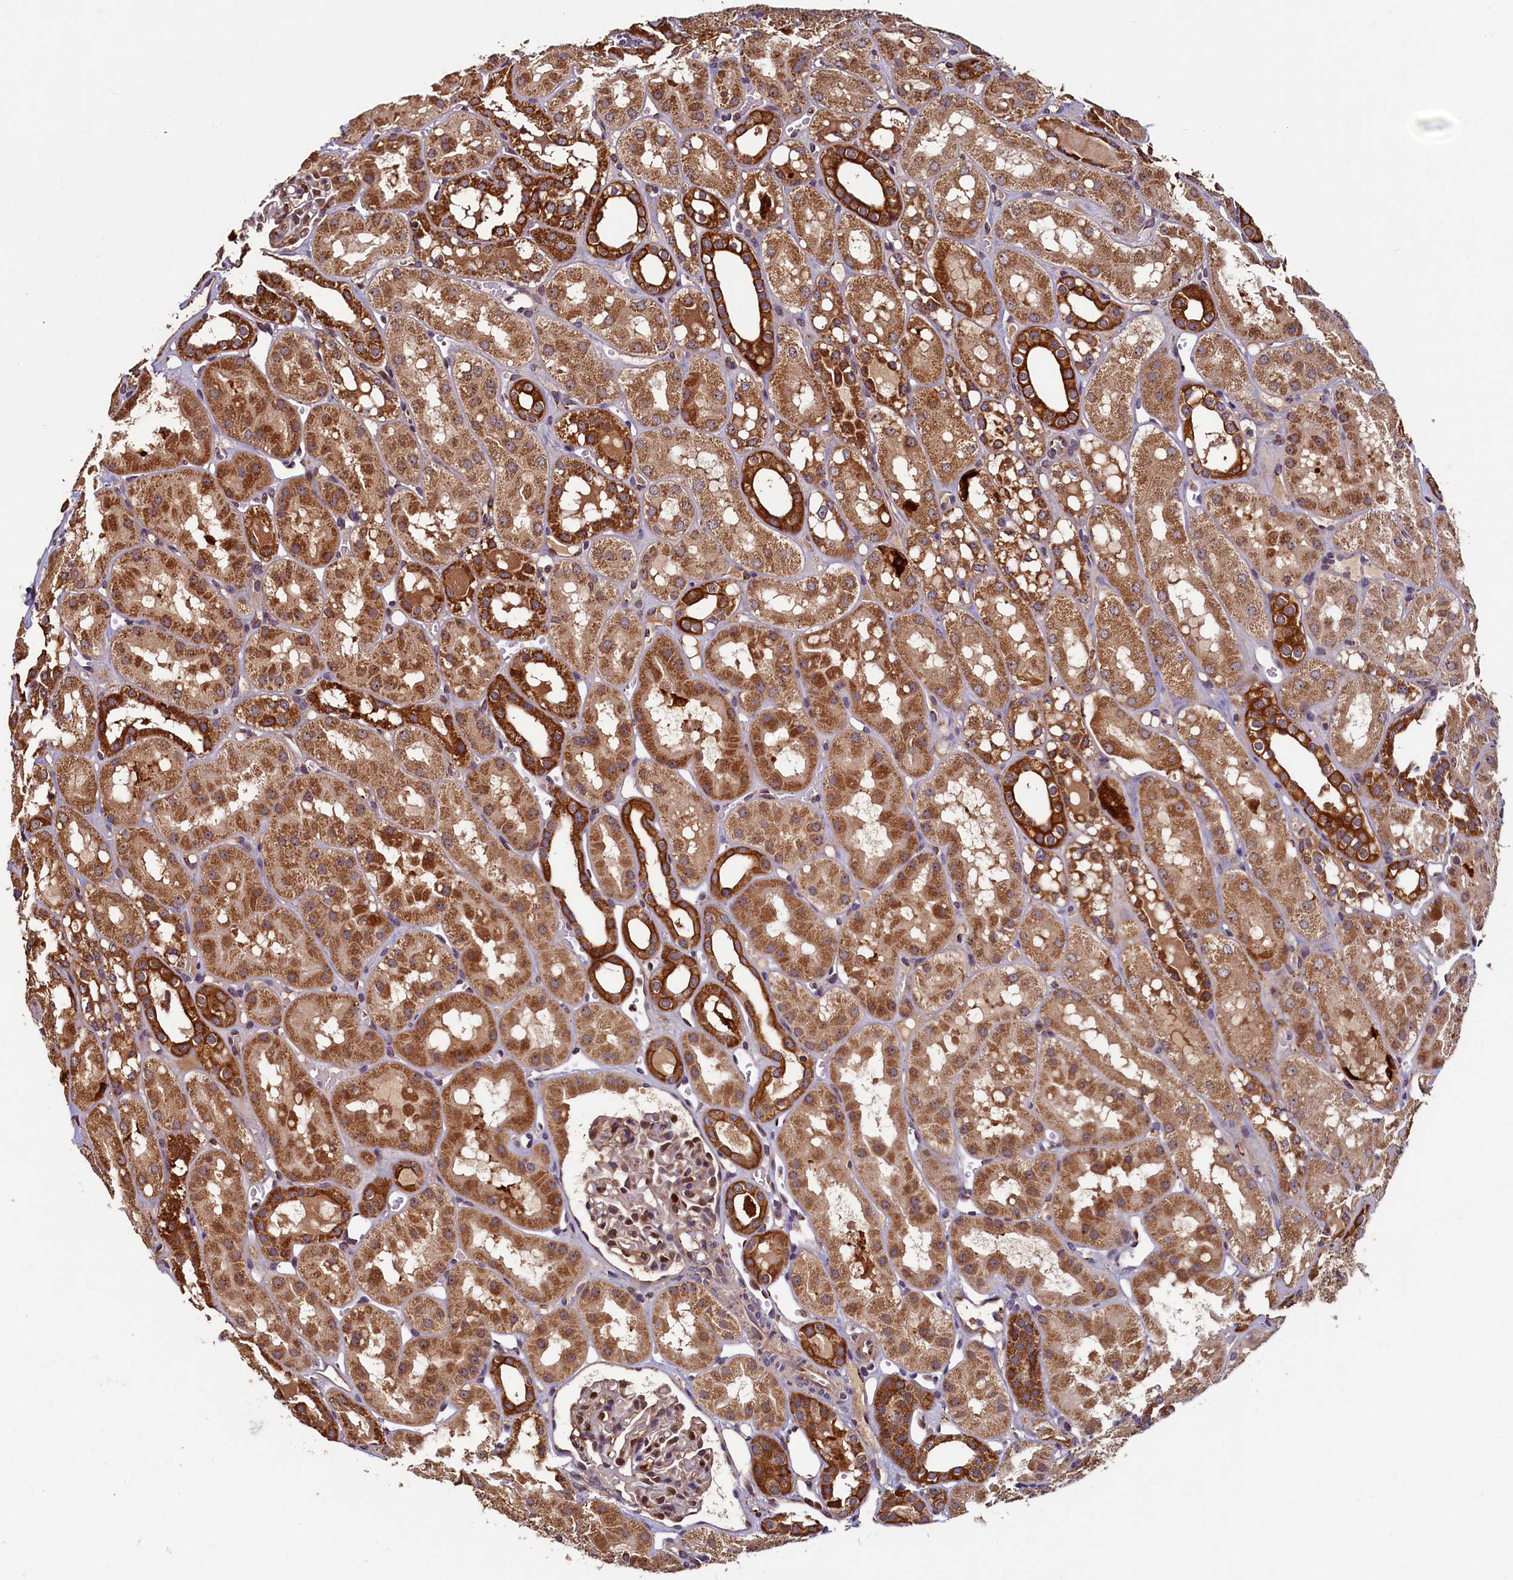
{"staining": {"intensity": "moderate", "quantity": "25%-75%", "location": "cytoplasmic/membranous"}, "tissue": "kidney", "cell_type": "Cells in glomeruli", "image_type": "normal", "snomed": [{"axis": "morphology", "description": "Normal tissue, NOS"}, {"axis": "topography", "description": "Kidney"}], "caption": "Immunohistochemical staining of normal kidney shows medium levels of moderate cytoplasmic/membranous staining in approximately 25%-75% of cells in glomeruli. The staining was performed using DAB to visualize the protein expression in brown, while the nuclei were stained in blue with hematoxylin (Magnification: 20x).", "gene": "NCKAP5L", "patient": {"sex": "male", "age": 16}}